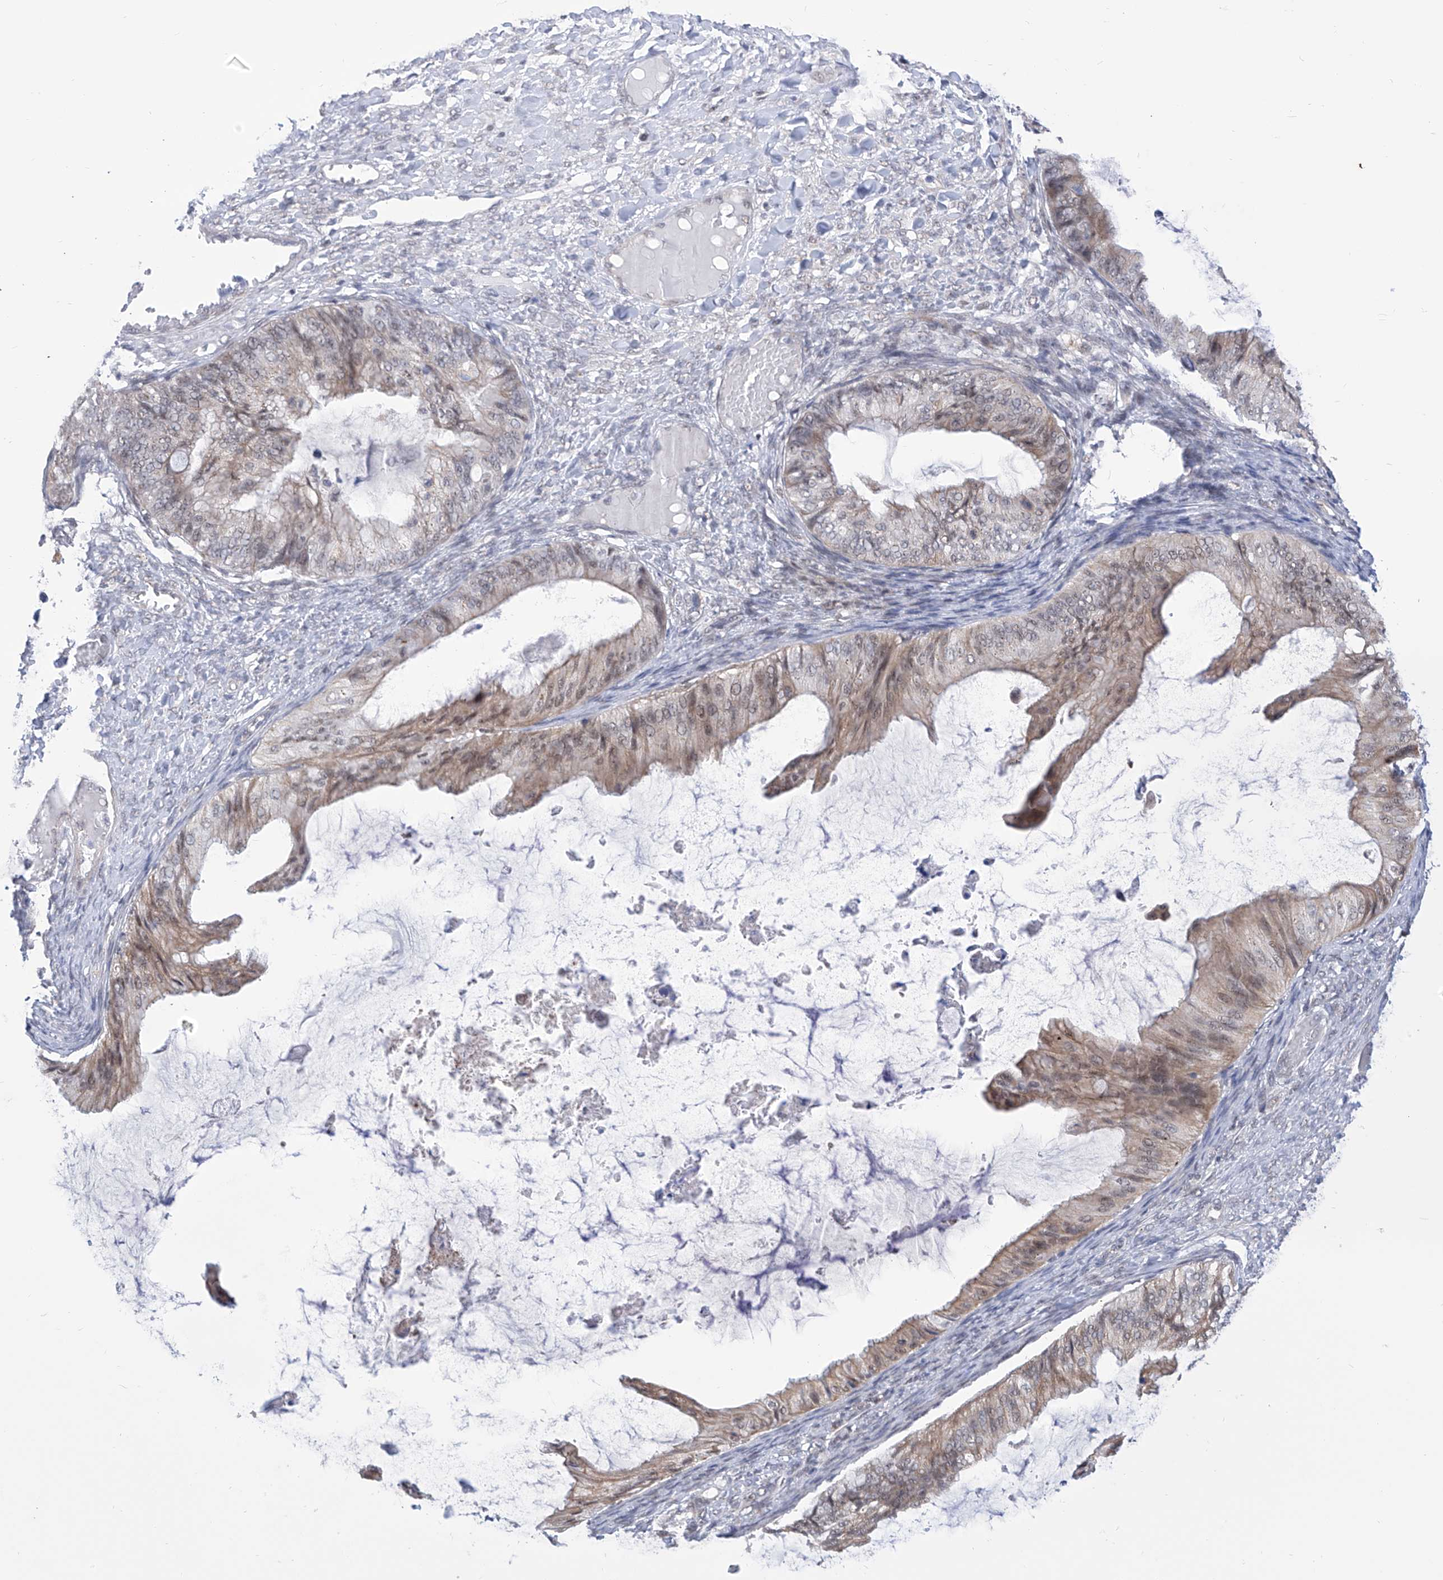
{"staining": {"intensity": "moderate", "quantity": "25%-75%", "location": "cytoplasmic/membranous,nuclear"}, "tissue": "ovarian cancer", "cell_type": "Tumor cells", "image_type": "cancer", "snomed": [{"axis": "morphology", "description": "Cystadenocarcinoma, mucinous, NOS"}, {"axis": "topography", "description": "Ovary"}], "caption": "Immunohistochemical staining of human ovarian cancer (mucinous cystadenocarcinoma) shows moderate cytoplasmic/membranous and nuclear protein staining in about 25%-75% of tumor cells.", "gene": "SART1", "patient": {"sex": "female", "age": 61}}